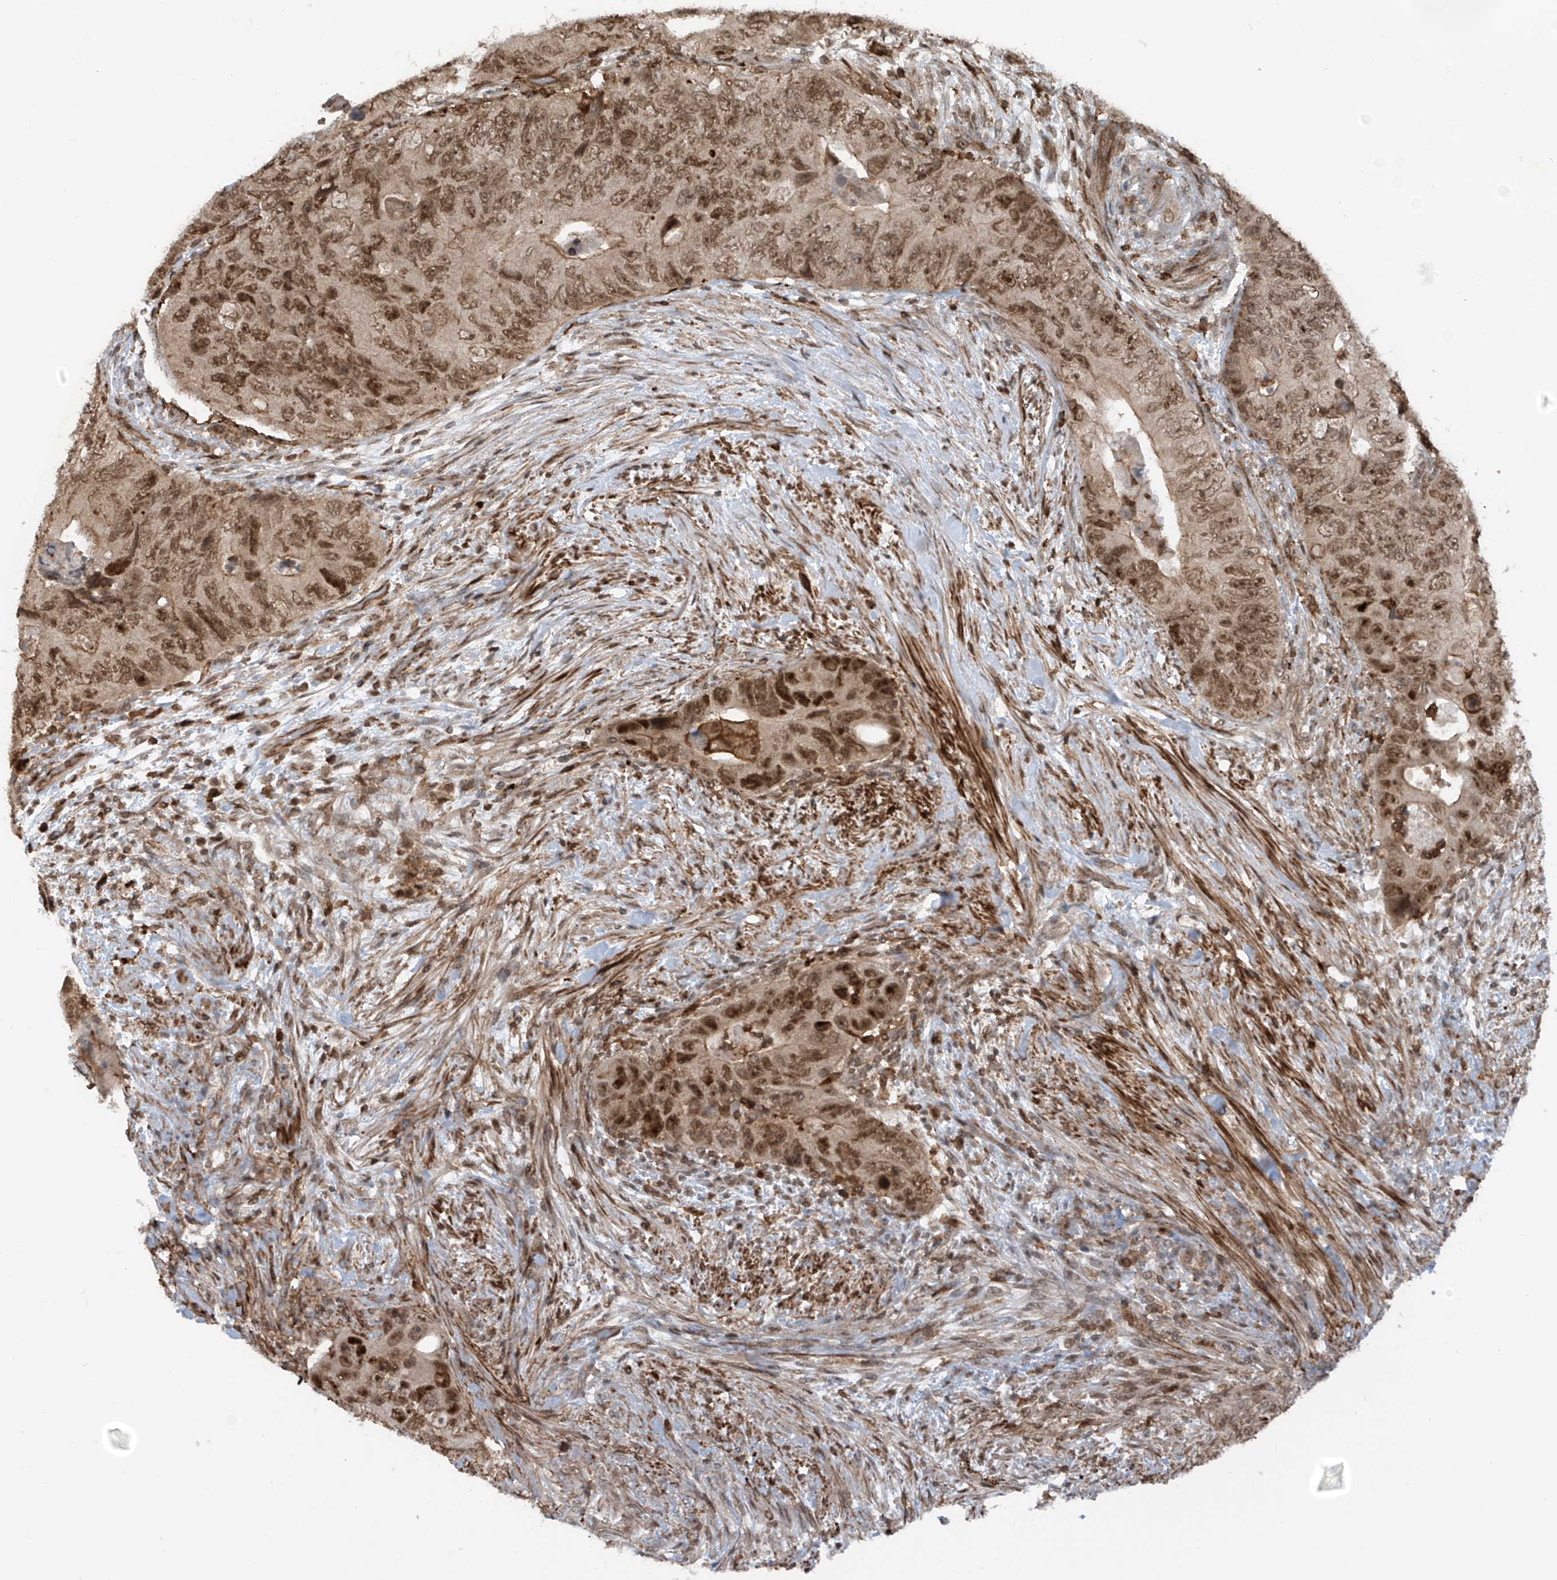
{"staining": {"intensity": "moderate", "quantity": ">75%", "location": "nuclear"}, "tissue": "colorectal cancer", "cell_type": "Tumor cells", "image_type": "cancer", "snomed": [{"axis": "morphology", "description": "Adenocarcinoma, NOS"}, {"axis": "topography", "description": "Rectum"}], "caption": "A medium amount of moderate nuclear expression is appreciated in approximately >75% of tumor cells in colorectal cancer tissue.", "gene": "REPIN1", "patient": {"sex": "male", "age": 63}}